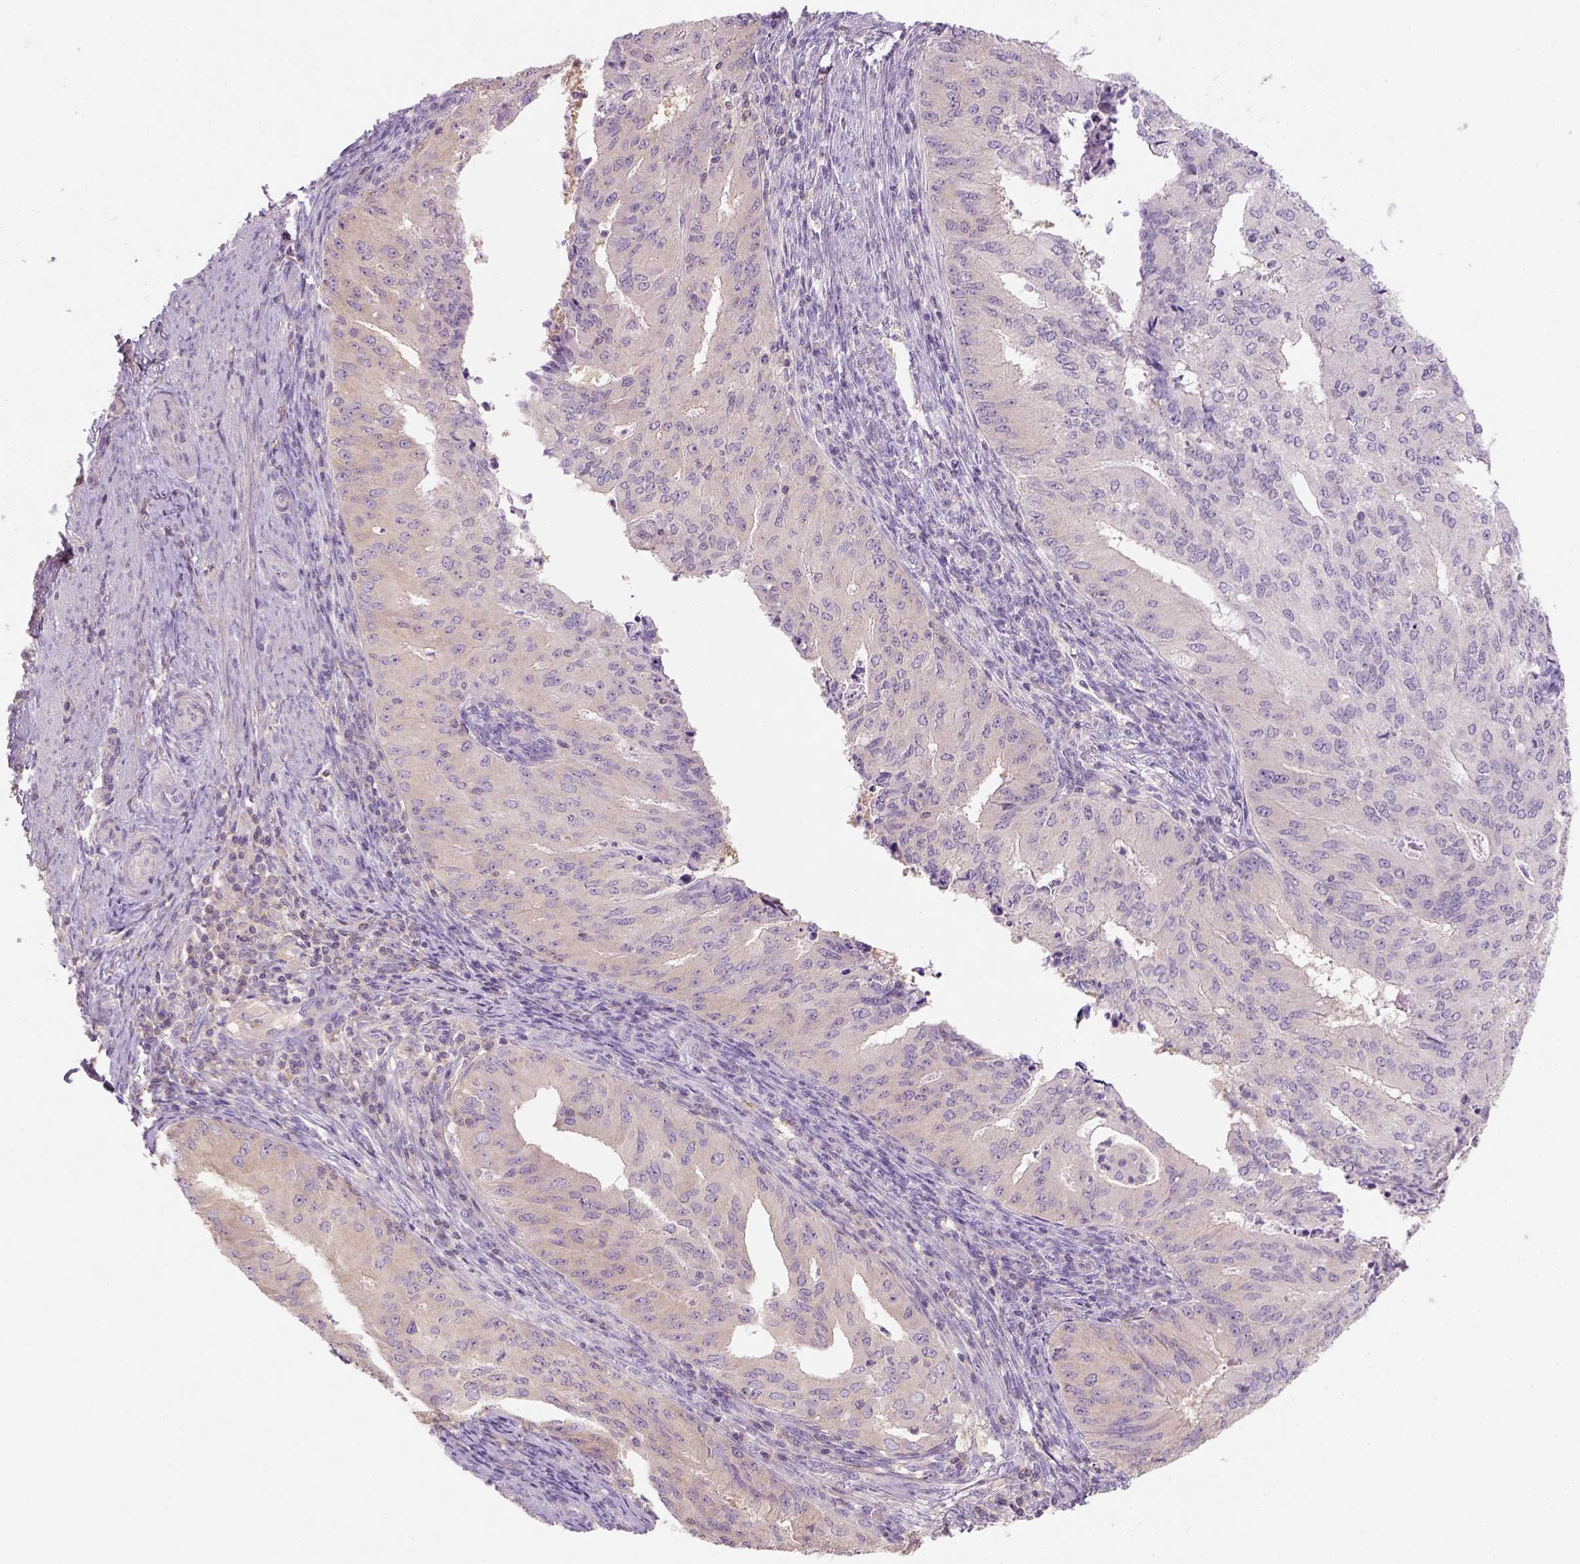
{"staining": {"intensity": "negative", "quantity": "none", "location": "none"}, "tissue": "endometrial cancer", "cell_type": "Tumor cells", "image_type": "cancer", "snomed": [{"axis": "morphology", "description": "Adenocarcinoma, NOS"}, {"axis": "topography", "description": "Endometrium"}], "caption": "This photomicrograph is of endometrial cancer stained with immunohistochemistry to label a protein in brown with the nuclei are counter-stained blue. There is no staining in tumor cells. (DAB (3,3'-diaminobenzidine) immunohistochemistry, high magnification).", "gene": "EPHB1", "patient": {"sex": "female", "age": 50}}